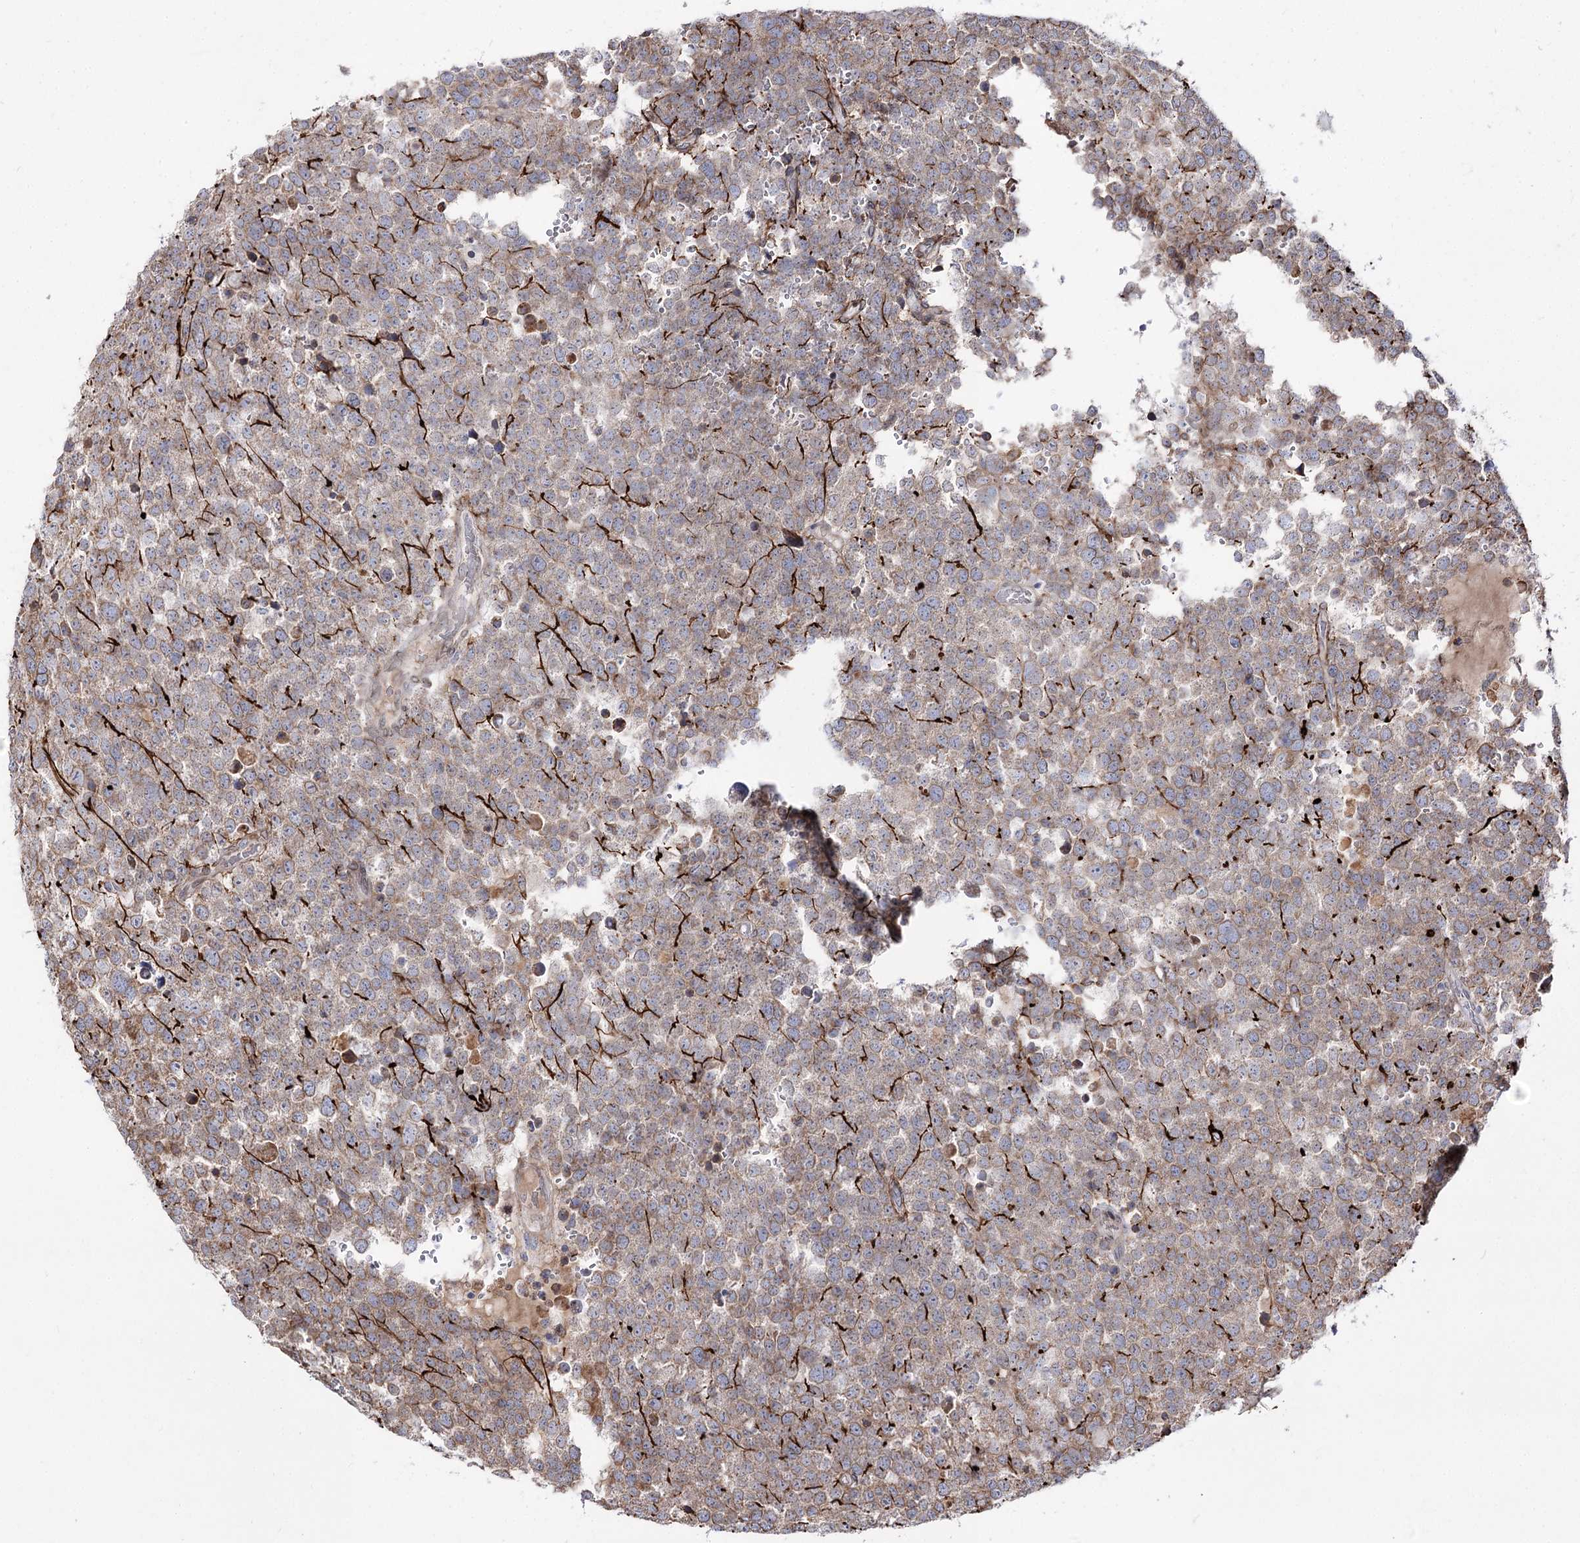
{"staining": {"intensity": "weak", "quantity": ">75%", "location": "cytoplasmic/membranous"}, "tissue": "testis cancer", "cell_type": "Tumor cells", "image_type": "cancer", "snomed": [{"axis": "morphology", "description": "Seminoma, NOS"}, {"axis": "topography", "description": "Testis"}], "caption": "Protein expression analysis of human testis seminoma reveals weak cytoplasmic/membranous positivity in about >75% of tumor cells.", "gene": "C11orf80", "patient": {"sex": "male", "age": 71}}